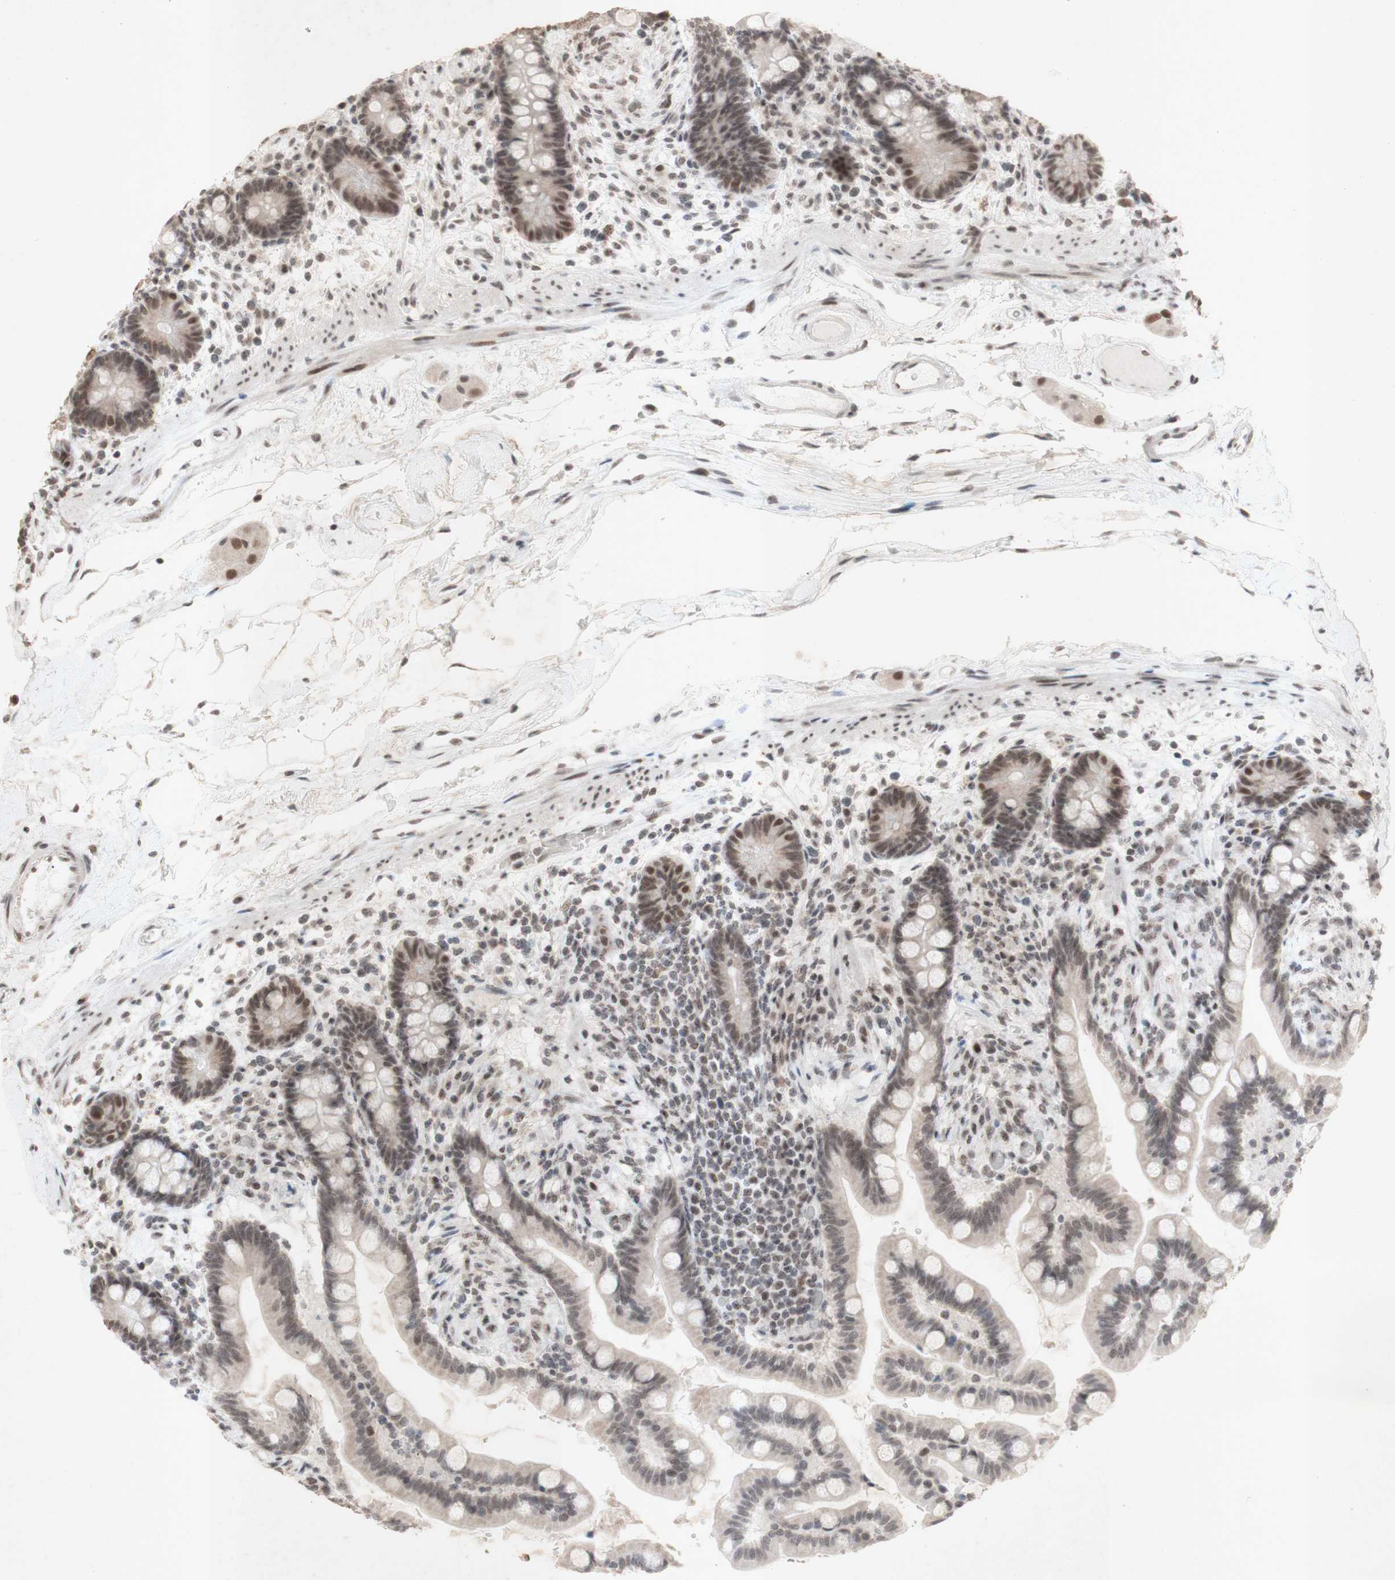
{"staining": {"intensity": "weak", "quantity": ">75%", "location": "nuclear"}, "tissue": "colon", "cell_type": "Endothelial cells", "image_type": "normal", "snomed": [{"axis": "morphology", "description": "Normal tissue, NOS"}, {"axis": "topography", "description": "Colon"}], "caption": "Weak nuclear positivity for a protein is seen in approximately >75% of endothelial cells of benign colon using immunohistochemistry.", "gene": "CENPB", "patient": {"sex": "male", "age": 73}}